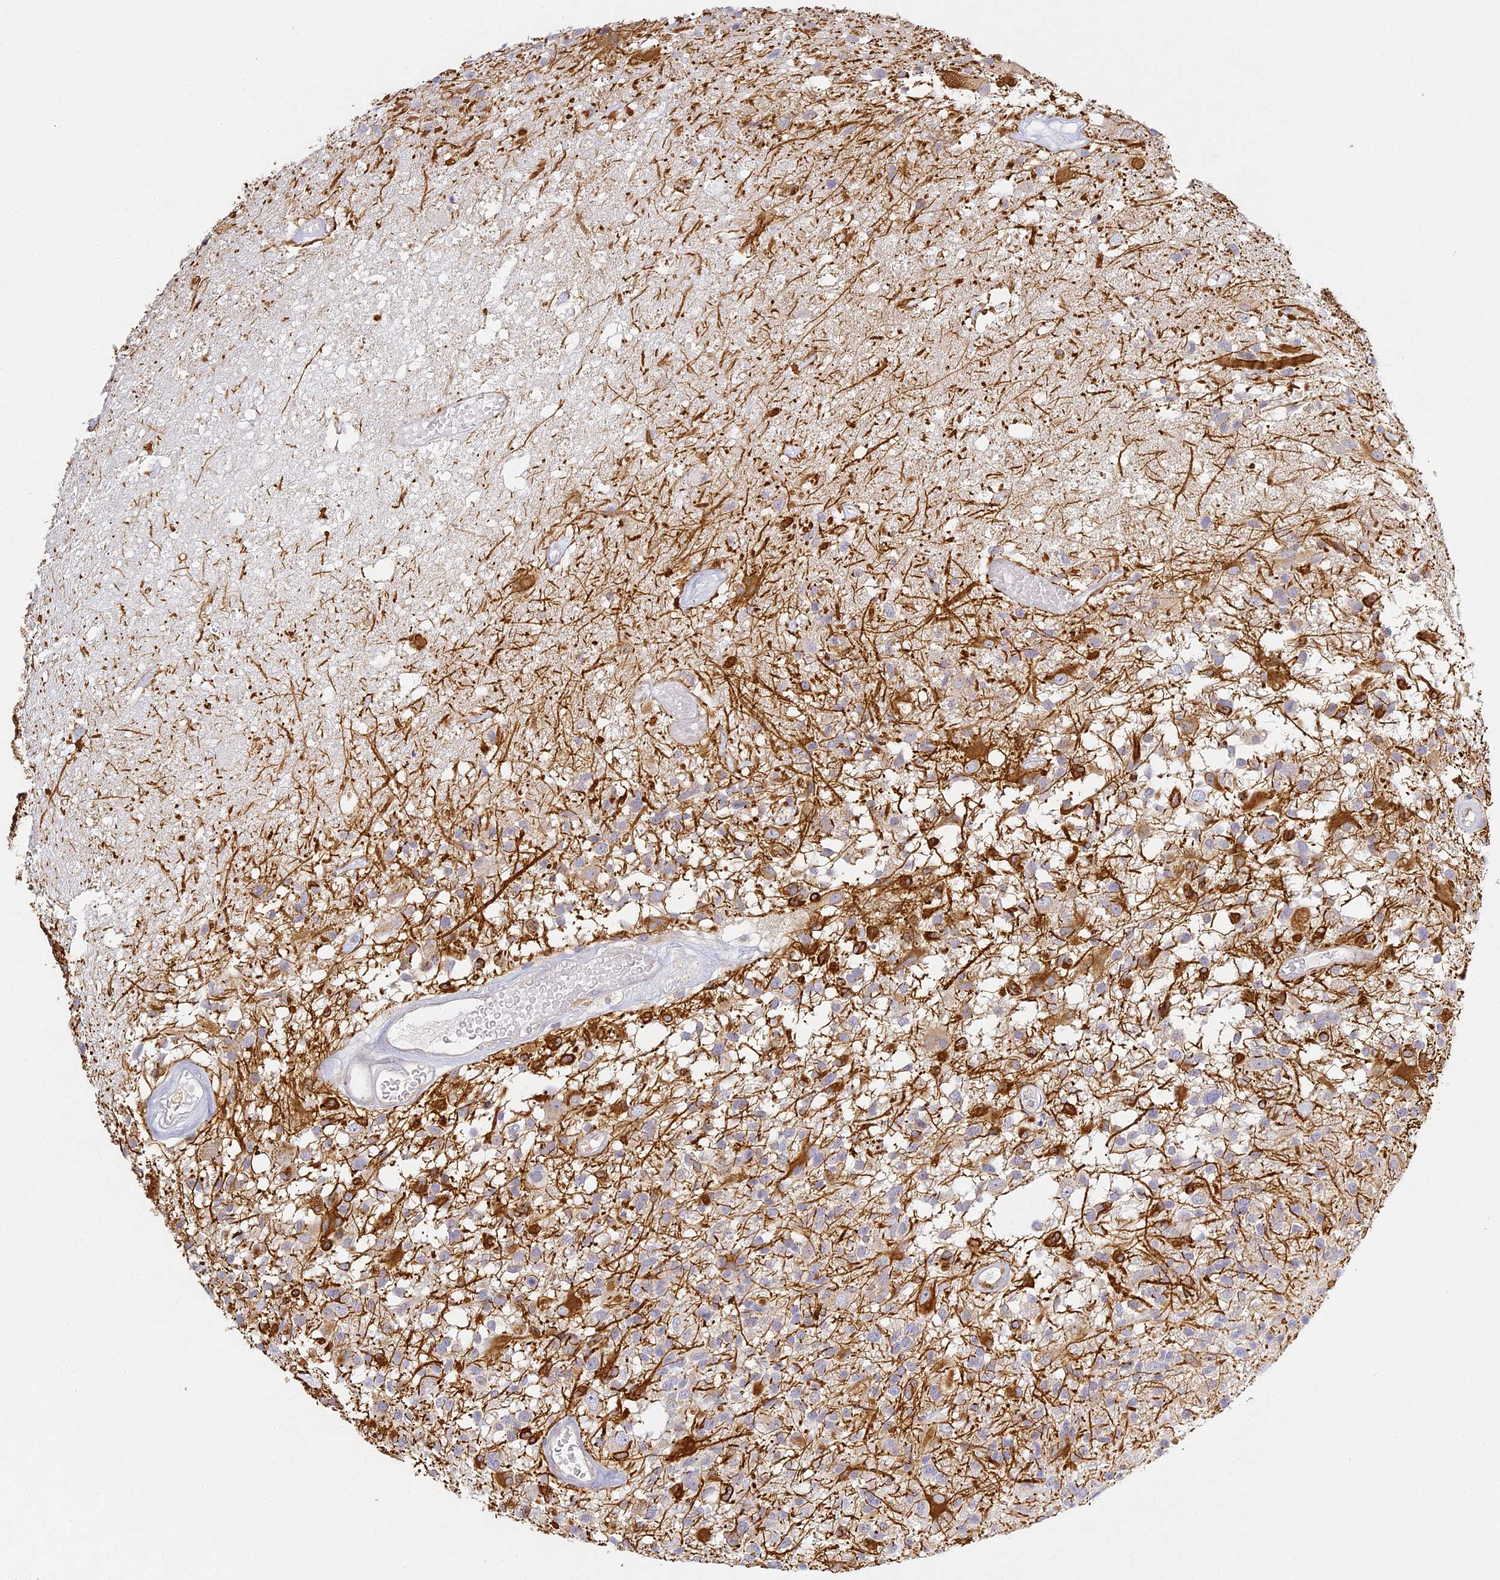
{"staining": {"intensity": "strong", "quantity": "<25%", "location": "cytoplasmic/membranous"}, "tissue": "glioma", "cell_type": "Tumor cells", "image_type": "cancer", "snomed": [{"axis": "morphology", "description": "Glioma, malignant, High grade"}, {"axis": "morphology", "description": "Glioblastoma, NOS"}, {"axis": "topography", "description": "Brain"}], "caption": "Immunohistochemistry (IHC) staining of glioma, which reveals medium levels of strong cytoplasmic/membranous expression in approximately <25% of tumor cells indicating strong cytoplasmic/membranous protein staining. The staining was performed using DAB (3,3'-diaminobenzidine) (brown) for protein detection and nuclei were counterstained in hematoxylin (blue).", "gene": "MED28", "patient": {"sex": "male", "age": 60}}